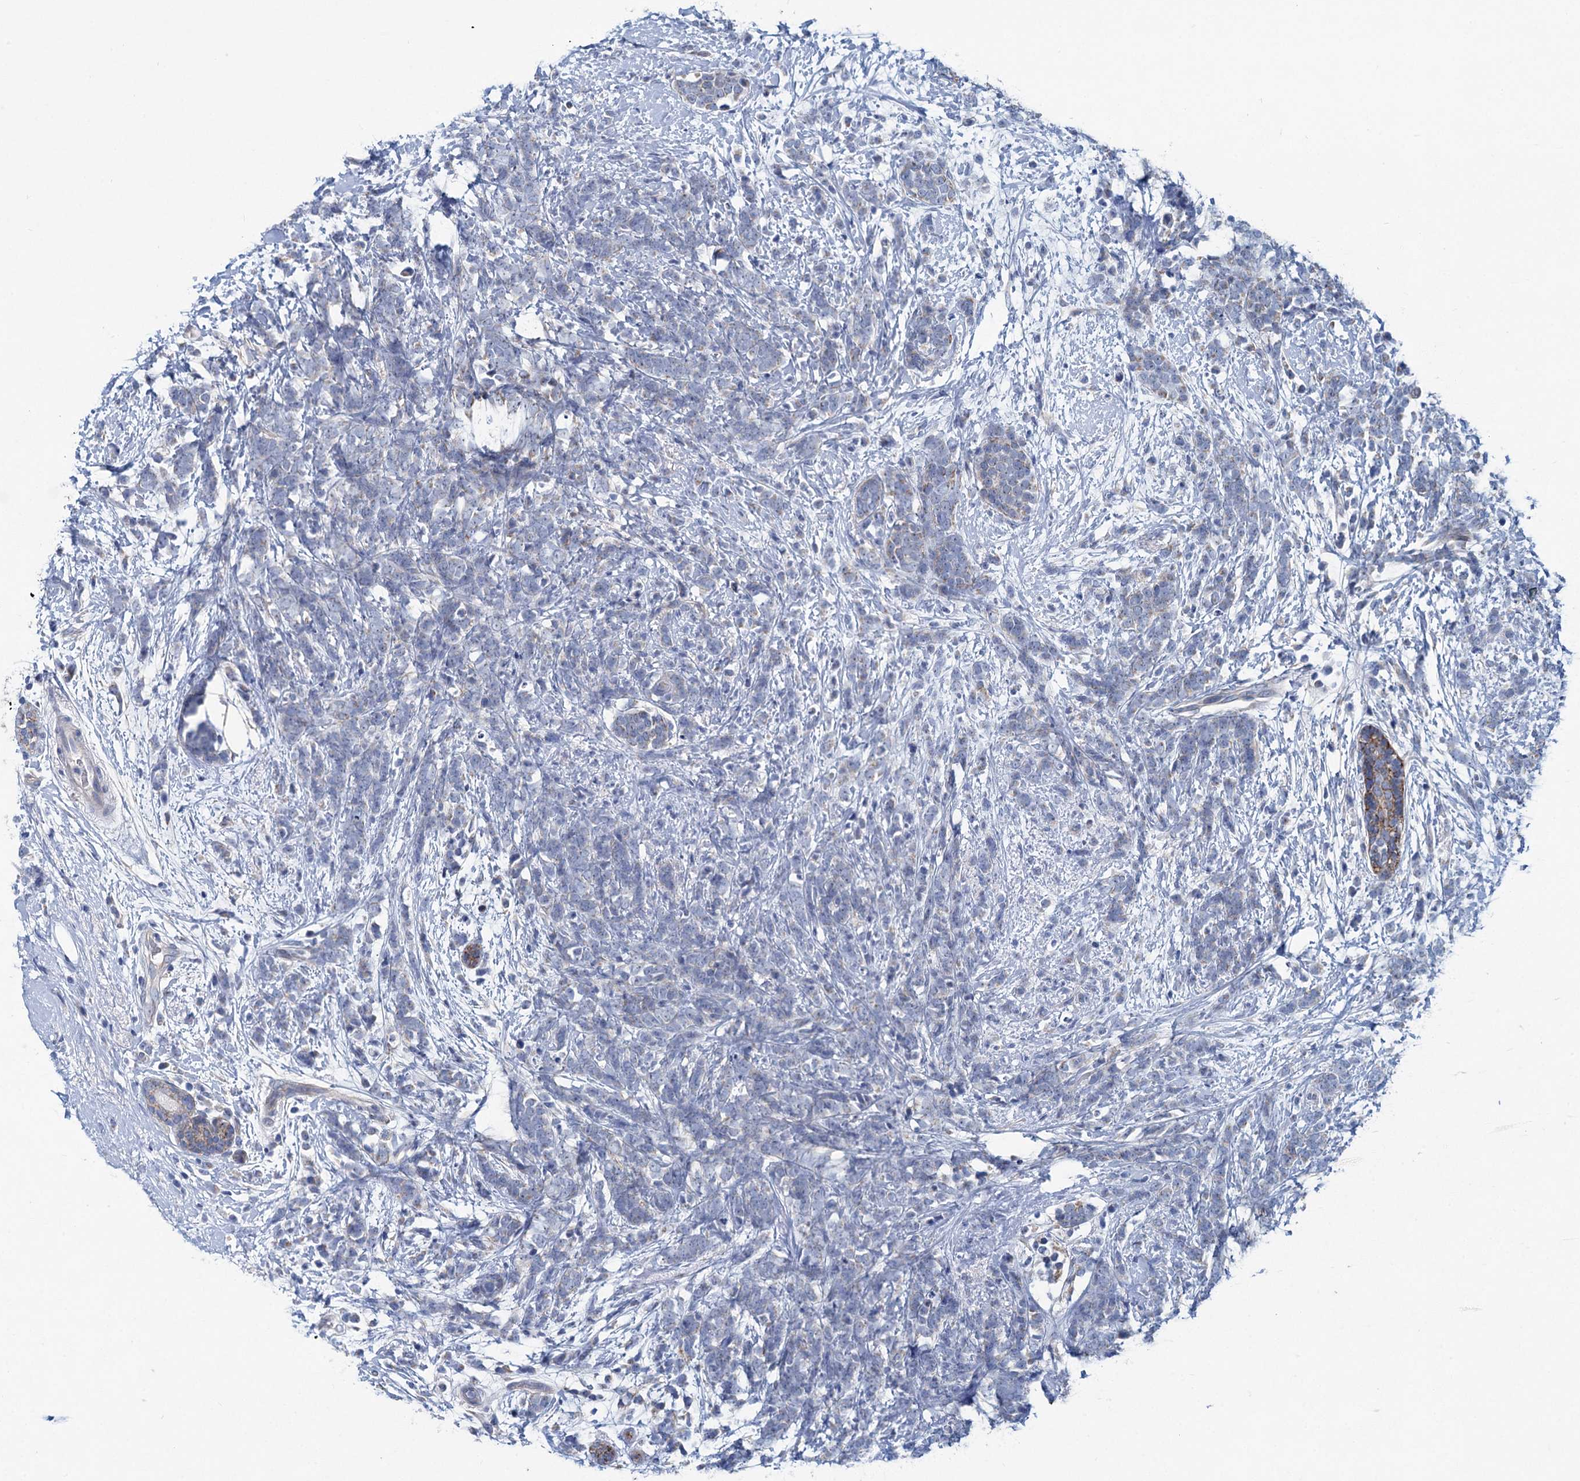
{"staining": {"intensity": "negative", "quantity": "none", "location": "none"}, "tissue": "breast cancer", "cell_type": "Tumor cells", "image_type": "cancer", "snomed": [{"axis": "morphology", "description": "Lobular carcinoma"}, {"axis": "topography", "description": "Breast"}], "caption": "There is no significant positivity in tumor cells of breast cancer (lobular carcinoma).", "gene": "CHDH", "patient": {"sex": "female", "age": 58}}